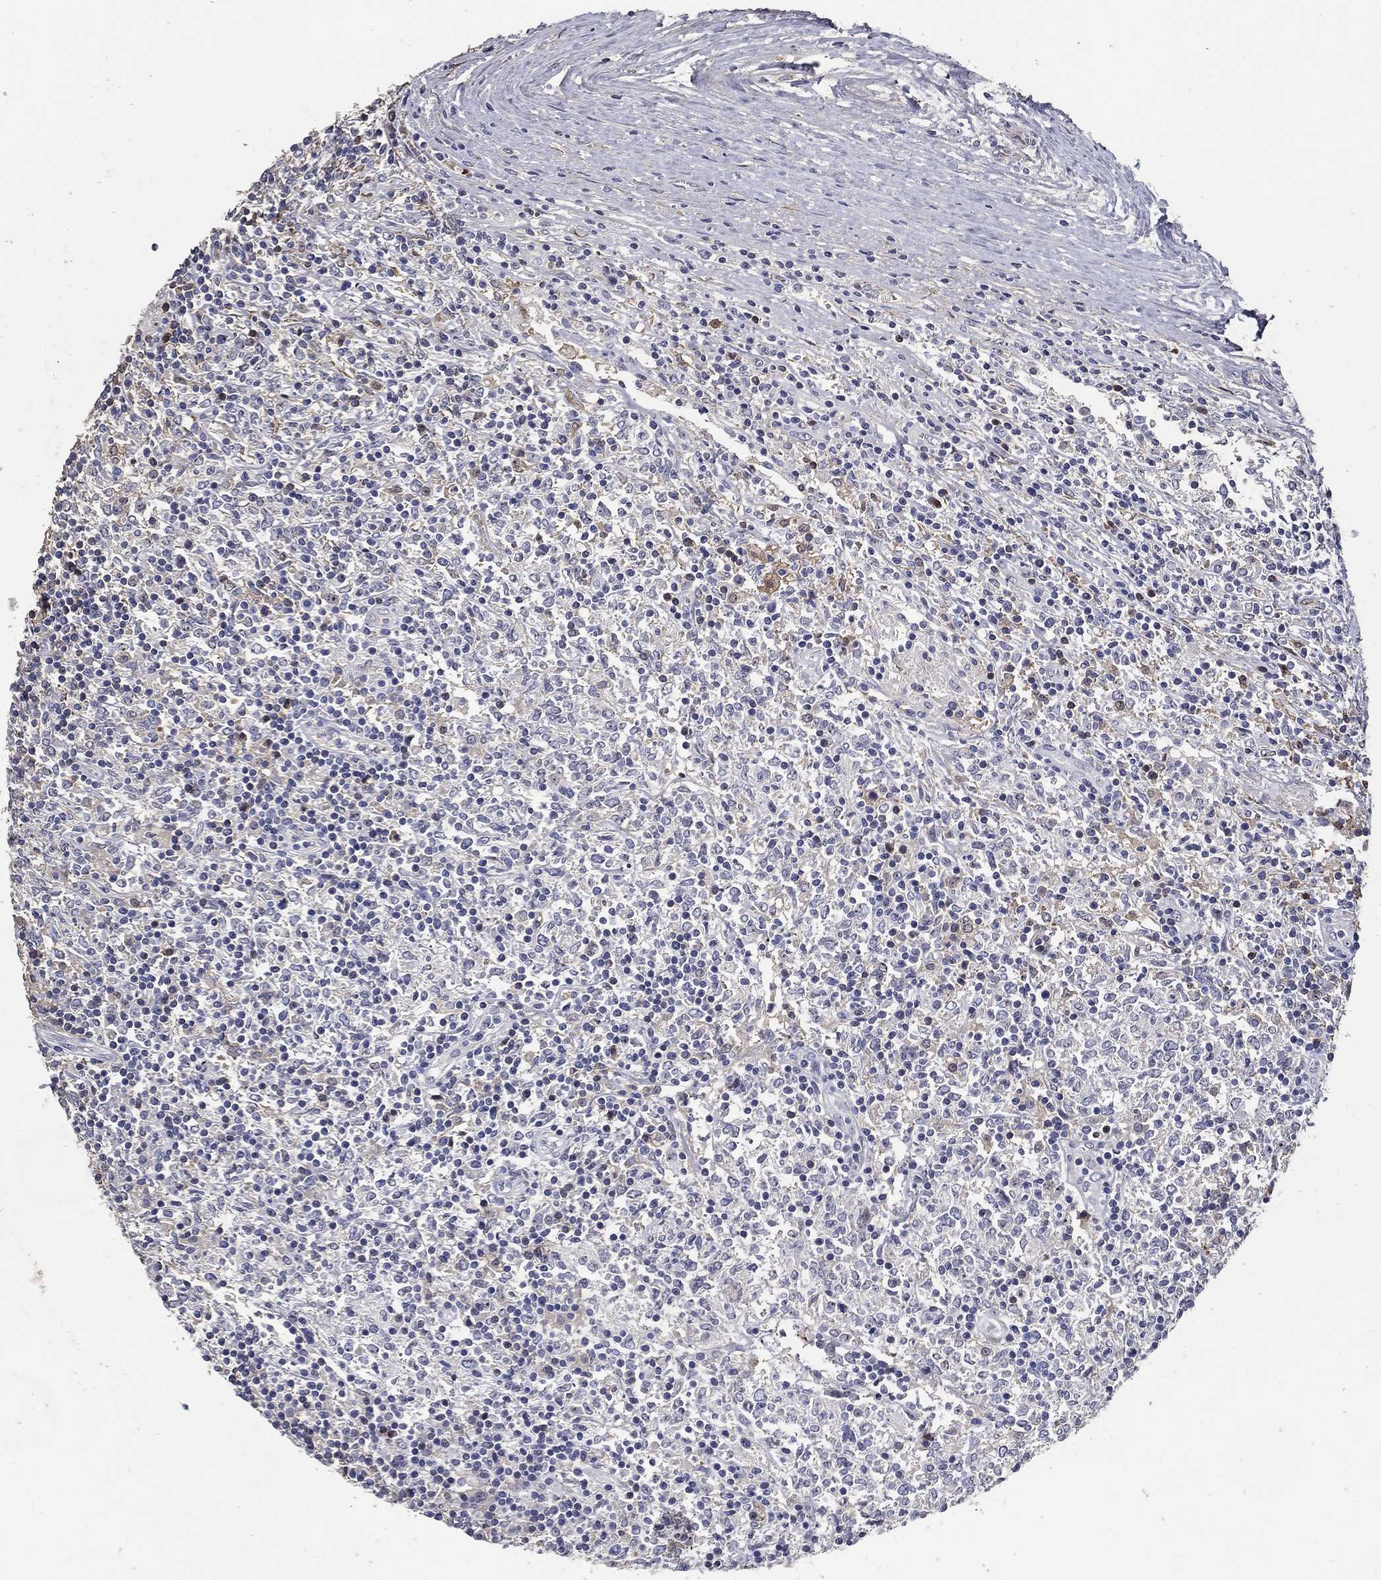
{"staining": {"intensity": "negative", "quantity": "none", "location": "none"}, "tissue": "lymphoma", "cell_type": "Tumor cells", "image_type": "cancer", "snomed": [{"axis": "morphology", "description": "Malignant lymphoma, non-Hodgkin's type, High grade"}, {"axis": "topography", "description": "Lymph node"}], "caption": "A high-resolution micrograph shows immunohistochemistry (IHC) staining of lymphoma, which demonstrates no significant positivity in tumor cells.", "gene": "EFNA1", "patient": {"sex": "female", "age": 84}}